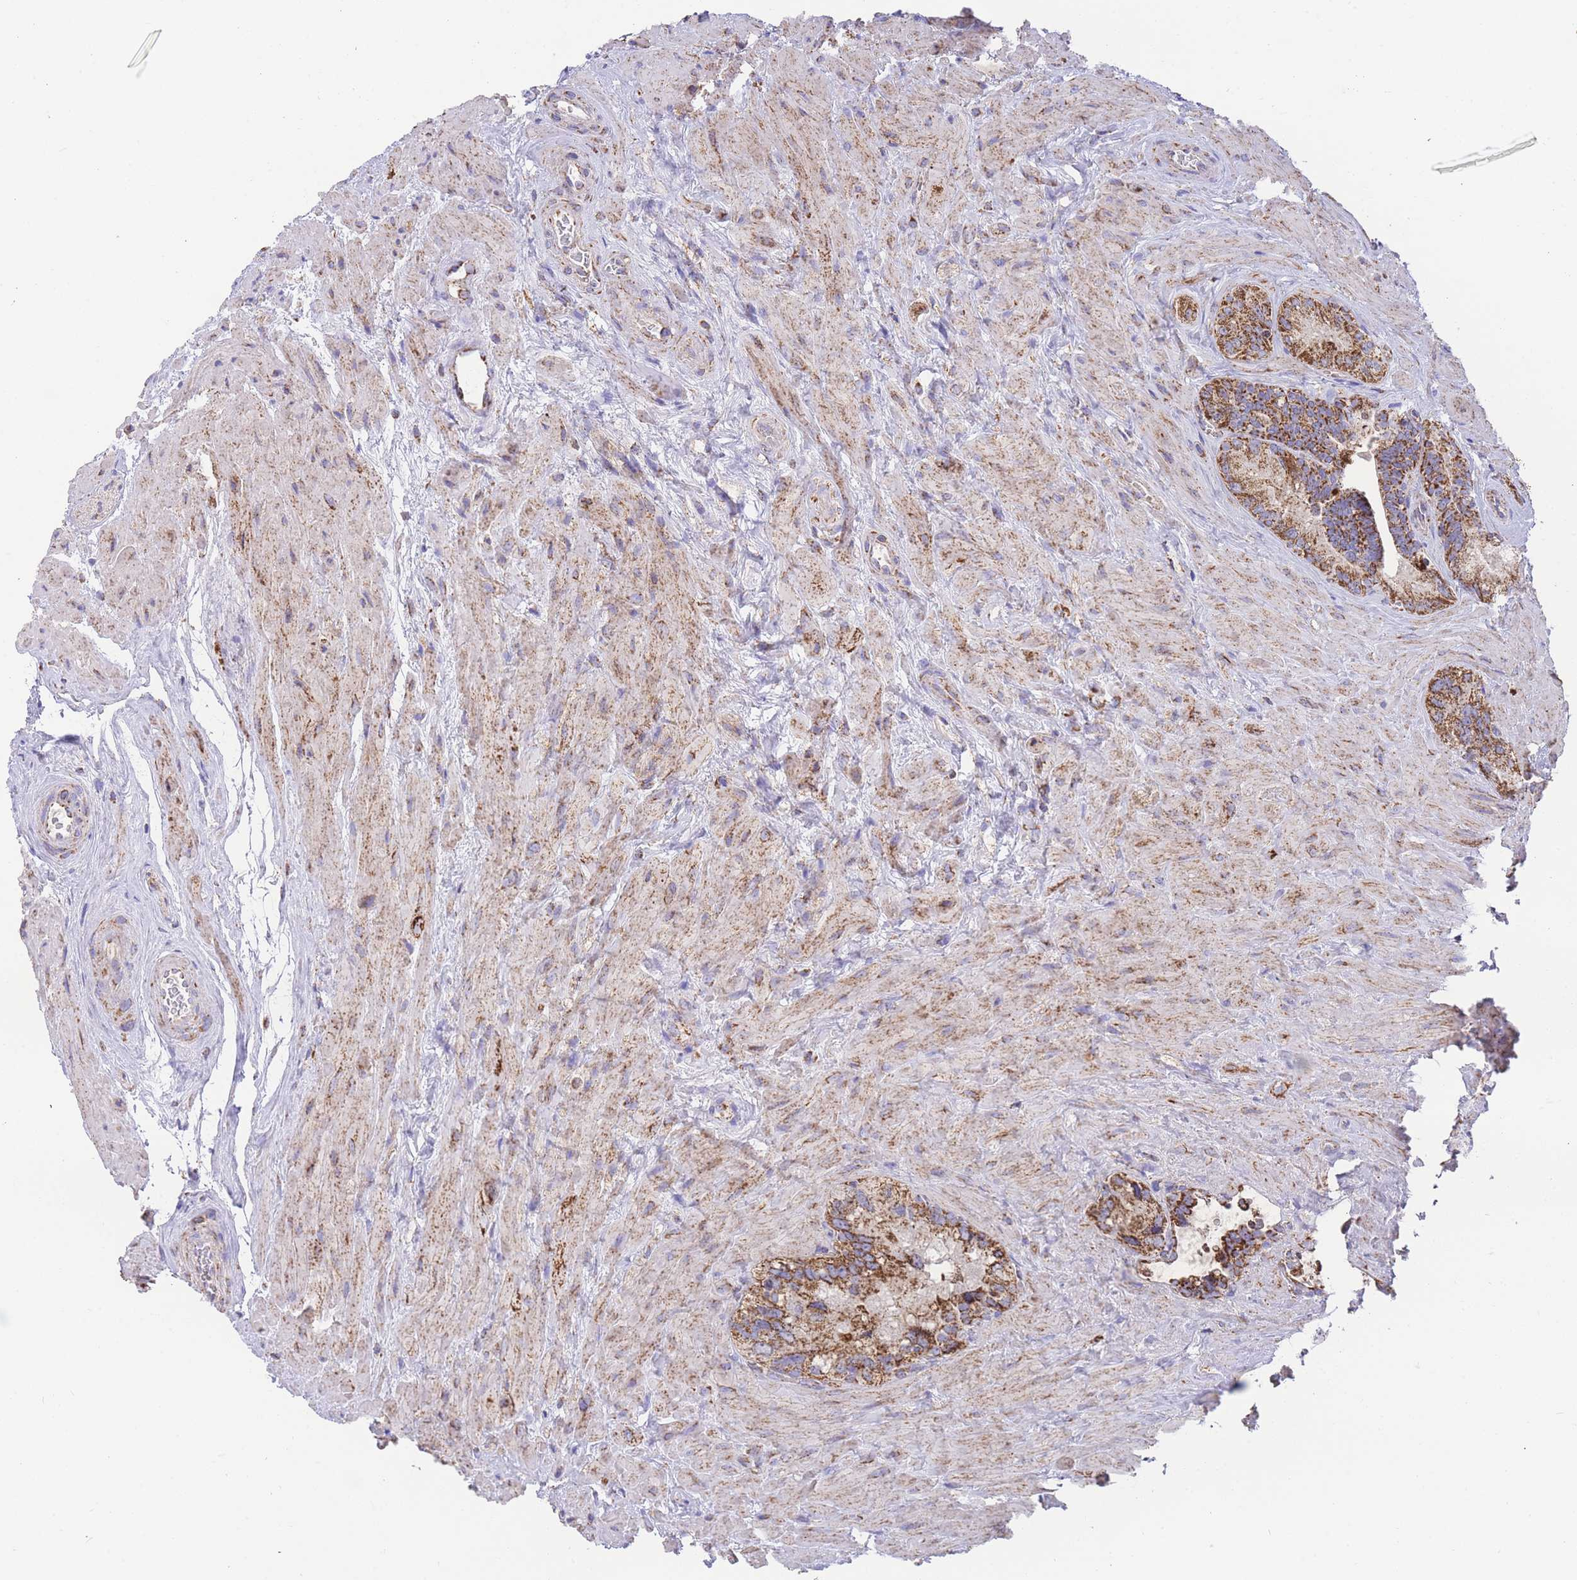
{"staining": {"intensity": "strong", "quantity": ">75%", "location": "cytoplasmic/membranous"}, "tissue": "seminal vesicle", "cell_type": "Glandular cells", "image_type": "normal", "snomed": [{"axis": "morphology", "description": "Normal tissue, NOS"}, {"axis": "topography", "description": "Seminal veicle"}], "caption": "An IHC histopathology image of normal tissue is shown. Protein staining in brown labels strong cytoplasmic/membranous positivity in seminal vesicle within glandular cells. (brown staining indicates protein expression, while blue staining denotes nuclei).", "gene": "GSTM1", "patient": {"sex": "male", "age": 68}}